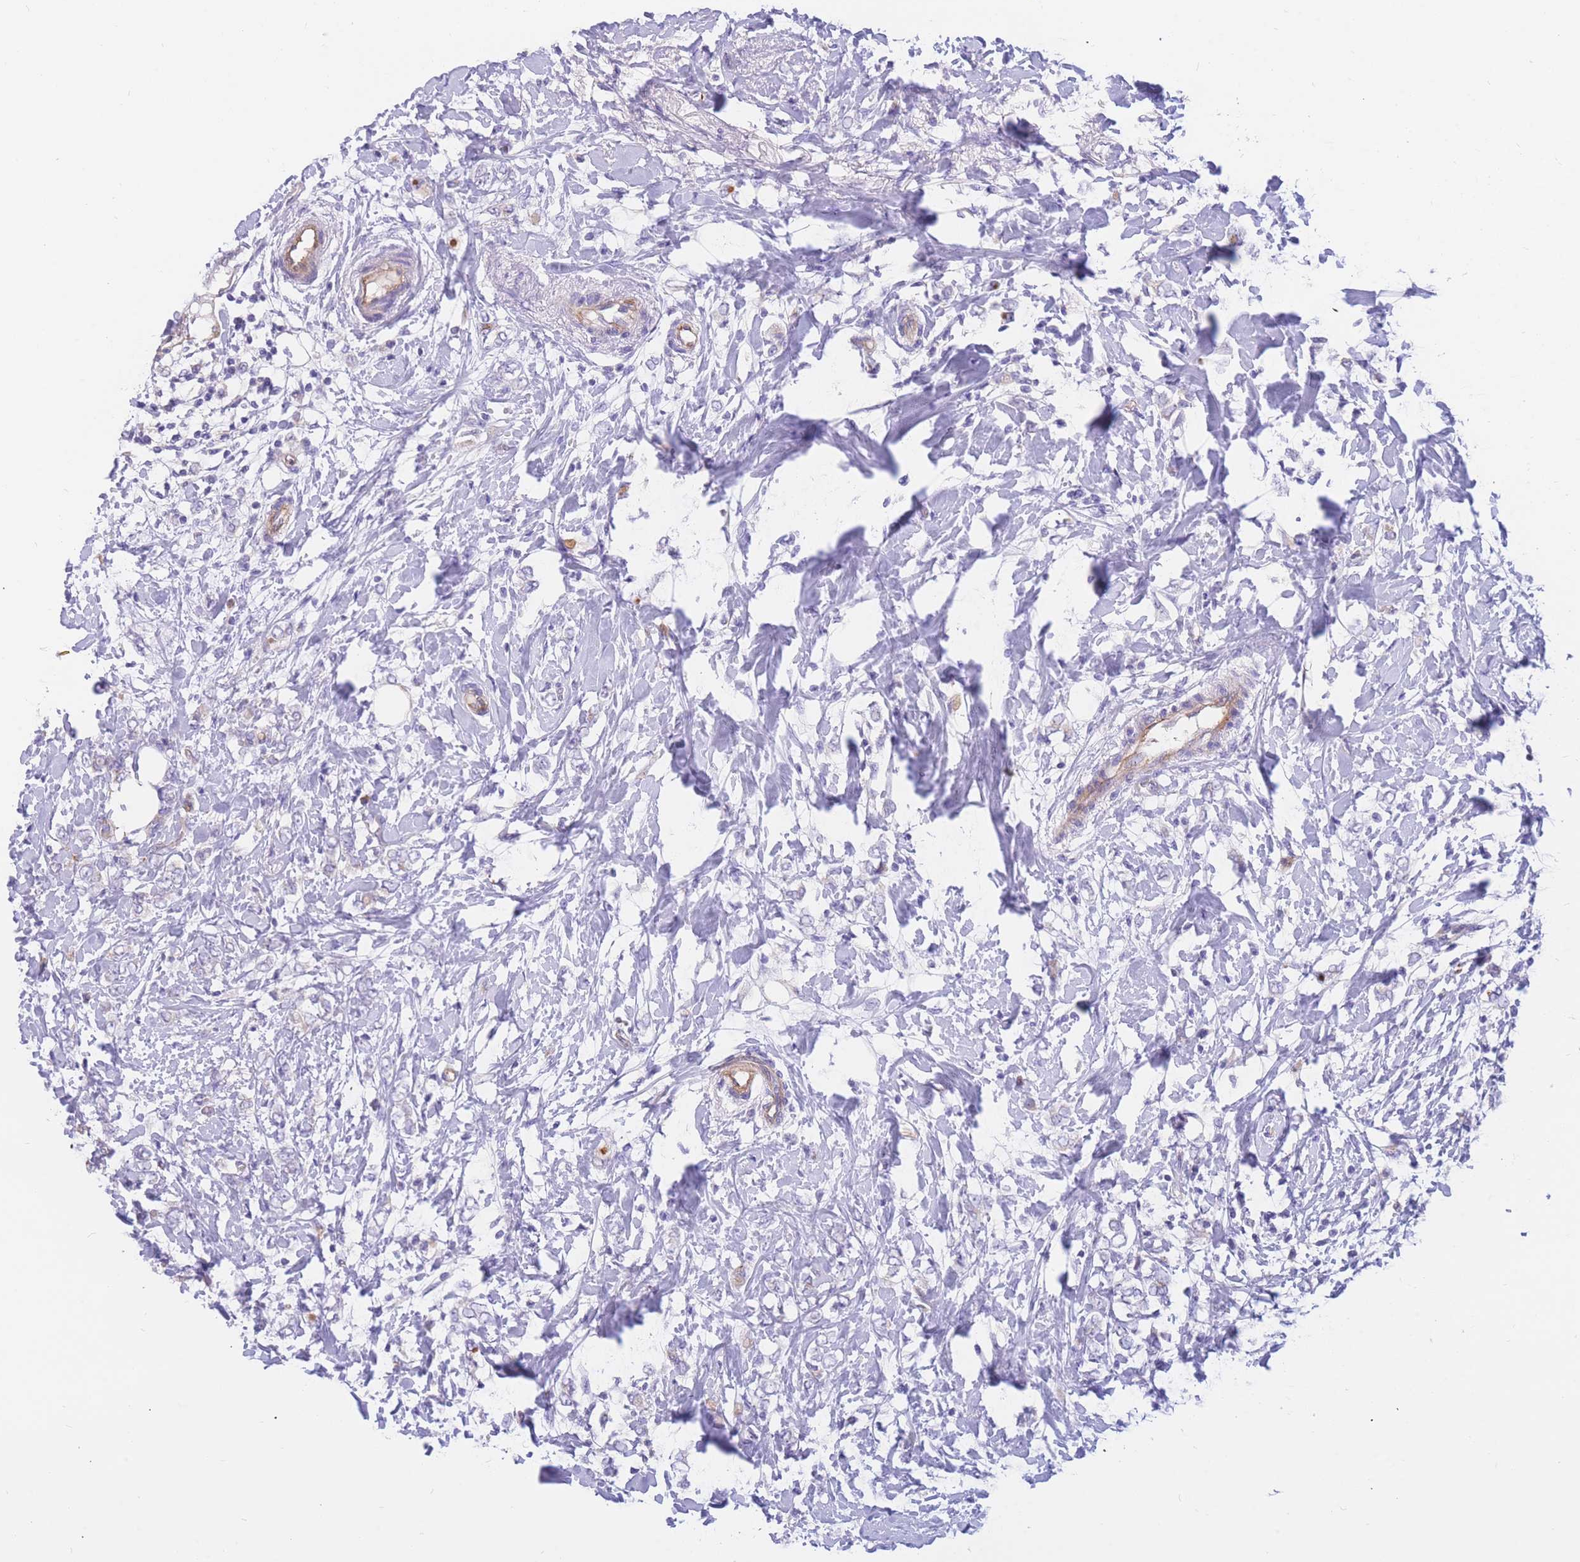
{"staining": {"intensity": "negative", "quantity": "none", "location": "none"}, "tissue": "breast cancer", "cell_type": "Tumor cells", "image_type": "cancer", "snomed": [{"axis": "morphology", "description": "Normal tissue, NOS"}, {"axis": "morphology", "description": "Lobular carcinoma"}, {"axis": "topography", "description": "Breast"}], "caption": "Immunohistochemistry histopathology image of neoplastic tissue: human breast lobular carcinoma stained with DAB (3,3'-diaminobenzidine) shows no significant protein positivity in tumor cells.", "gene": "SULT1A1", "patient": {"sex": "female", "age": 47}}